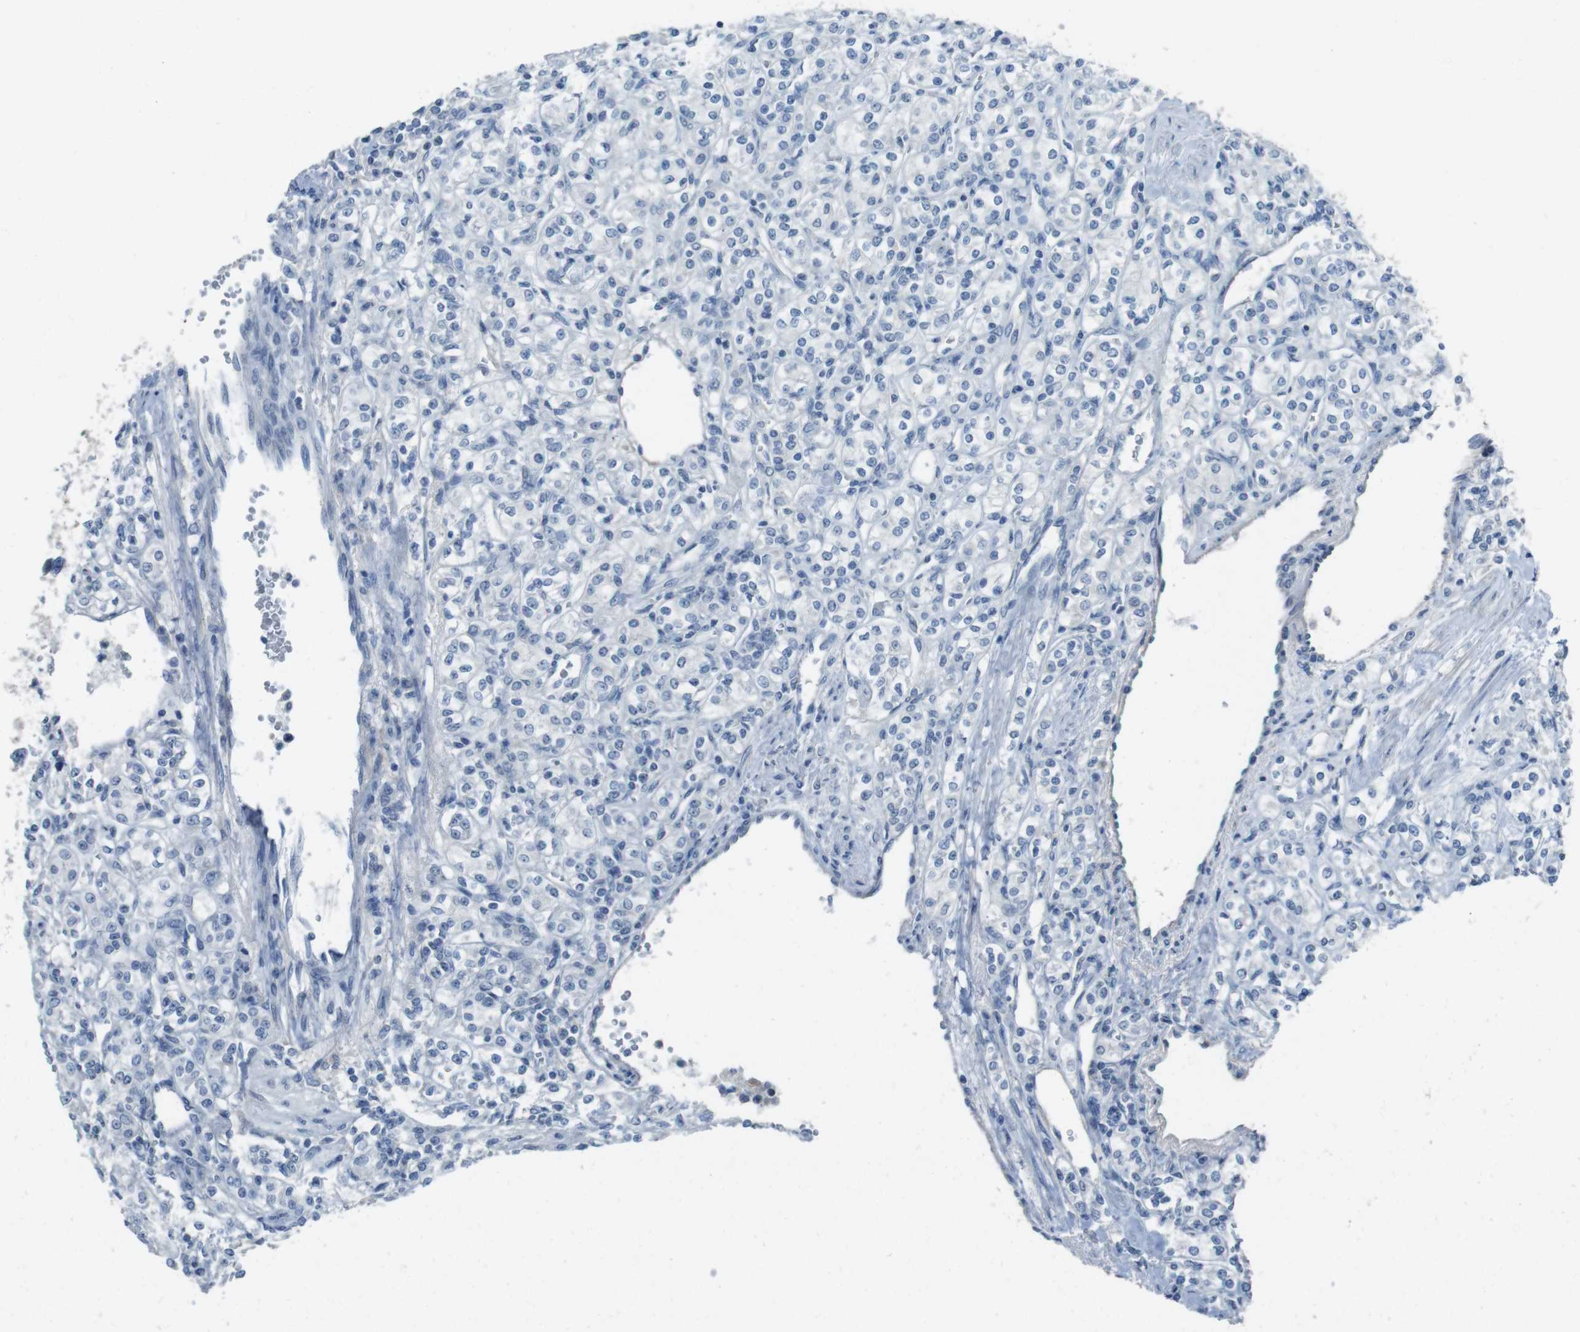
{"staining": {"intensity": "negative", "quantity": "none", "location": "none"}, "tissue": "renal cancer", "cell_type": "Tumor cells", "image_type": "cancer", "snomed": [{"axis": "morphology", "description": "Adenocarcinoma, NOS"}, {"axis": "topography", "description": "Kidney"}], "caption": "There is no significant positivity in tumor cells of adenocarcinoma (renal).", "gene": "ENTPD7", "patient": {"sex": "male", "age": 77}}